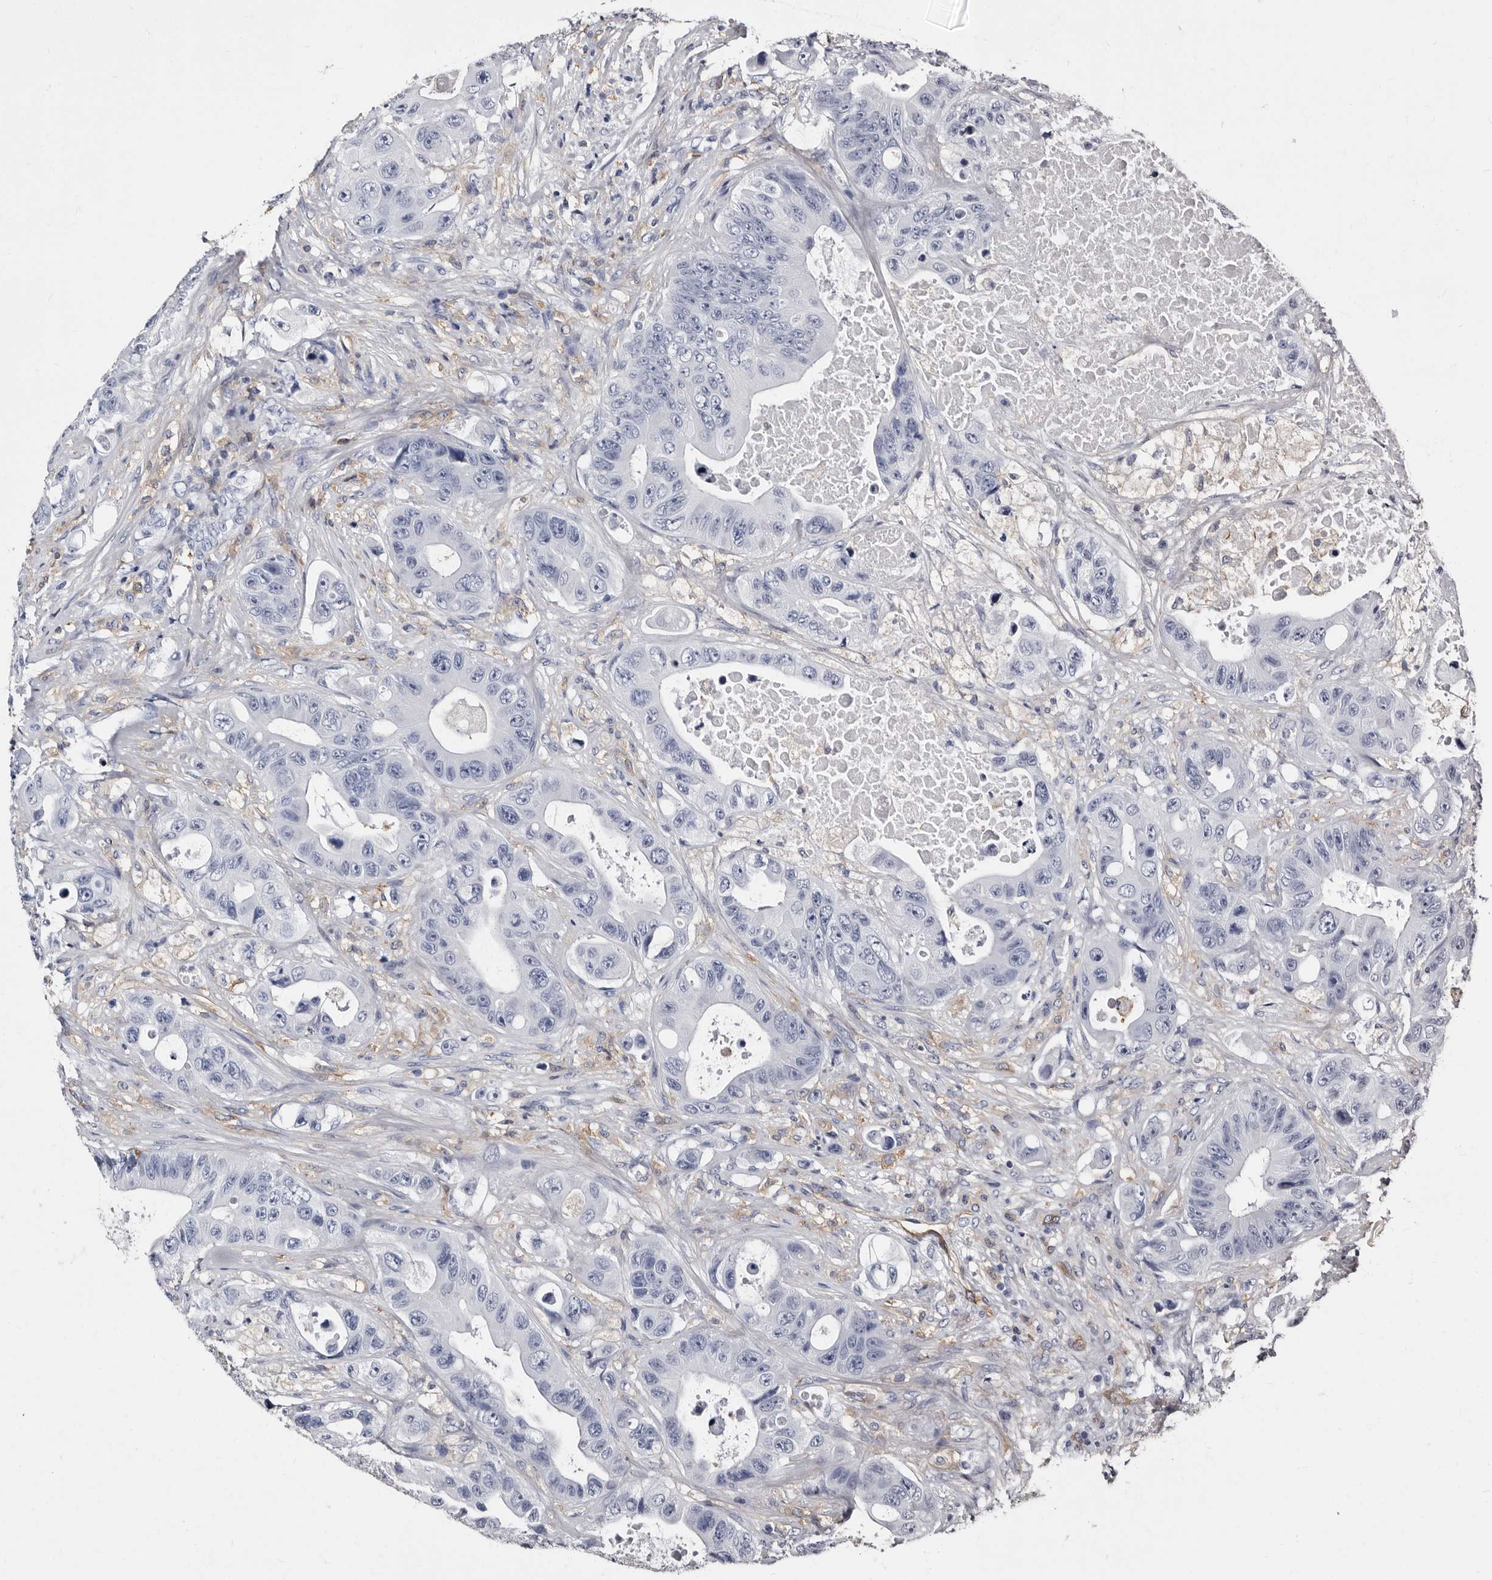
{"staining": {"intensity": "negative", "quantity": "none", "location": "none"}, "tissue": "colorectal cancer", "cell_type": "Tumor cells", "image_type": "cancer", "snomed": [{"axis": "morphology", "description": "Adenocarcinoma, NOS"}, {"axis": "topography", "description": "Colon"}], "caption": "Immunohistochemistry (IHC) histopathology image of human colorectal cancer (adenocarcinoma) stained for a protein (brown), which displays no expression in tumor cells.", "gene": "EPB41L3", "patient": {"sex": "female", "age": 46}}